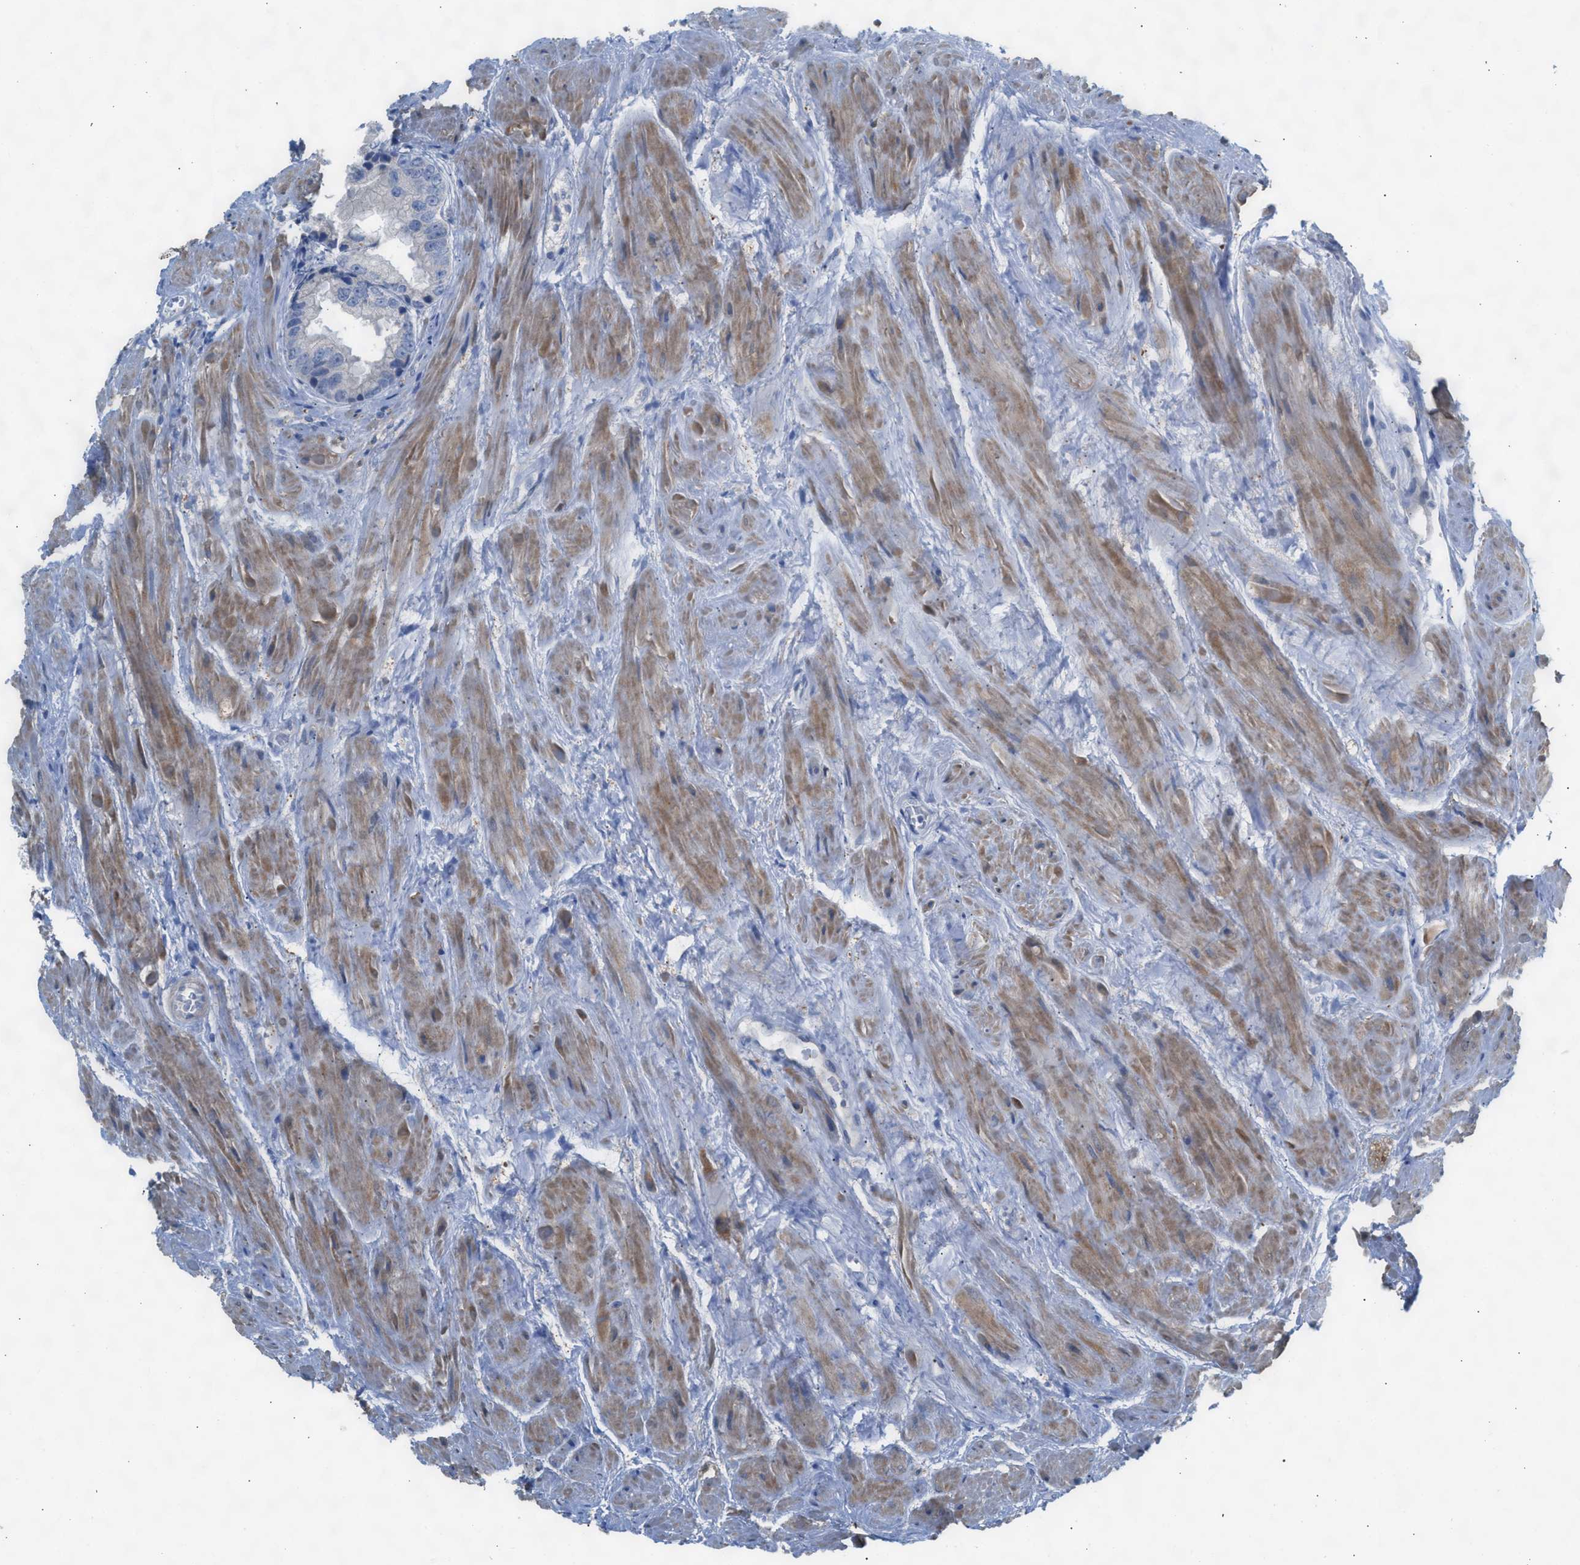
{"staining": {"intensity": "negative", "quantity": "none", "location": "none"}, "tissue": "prostate cancer", "cell_type": "Tumor cells", "image_type": "cancer", "snomed": [{"axis": "morphology", "description": "Adenocarcinoma, High grade"}, {"axis": "topography", "description": "Prostate"}], "caption": "This is an immunohistochemistry photomicrograph of prostate cancer. There is no expression in tumor cells.", "gene": "ASPA", "patient": {"sex": "male", "age": 61}}